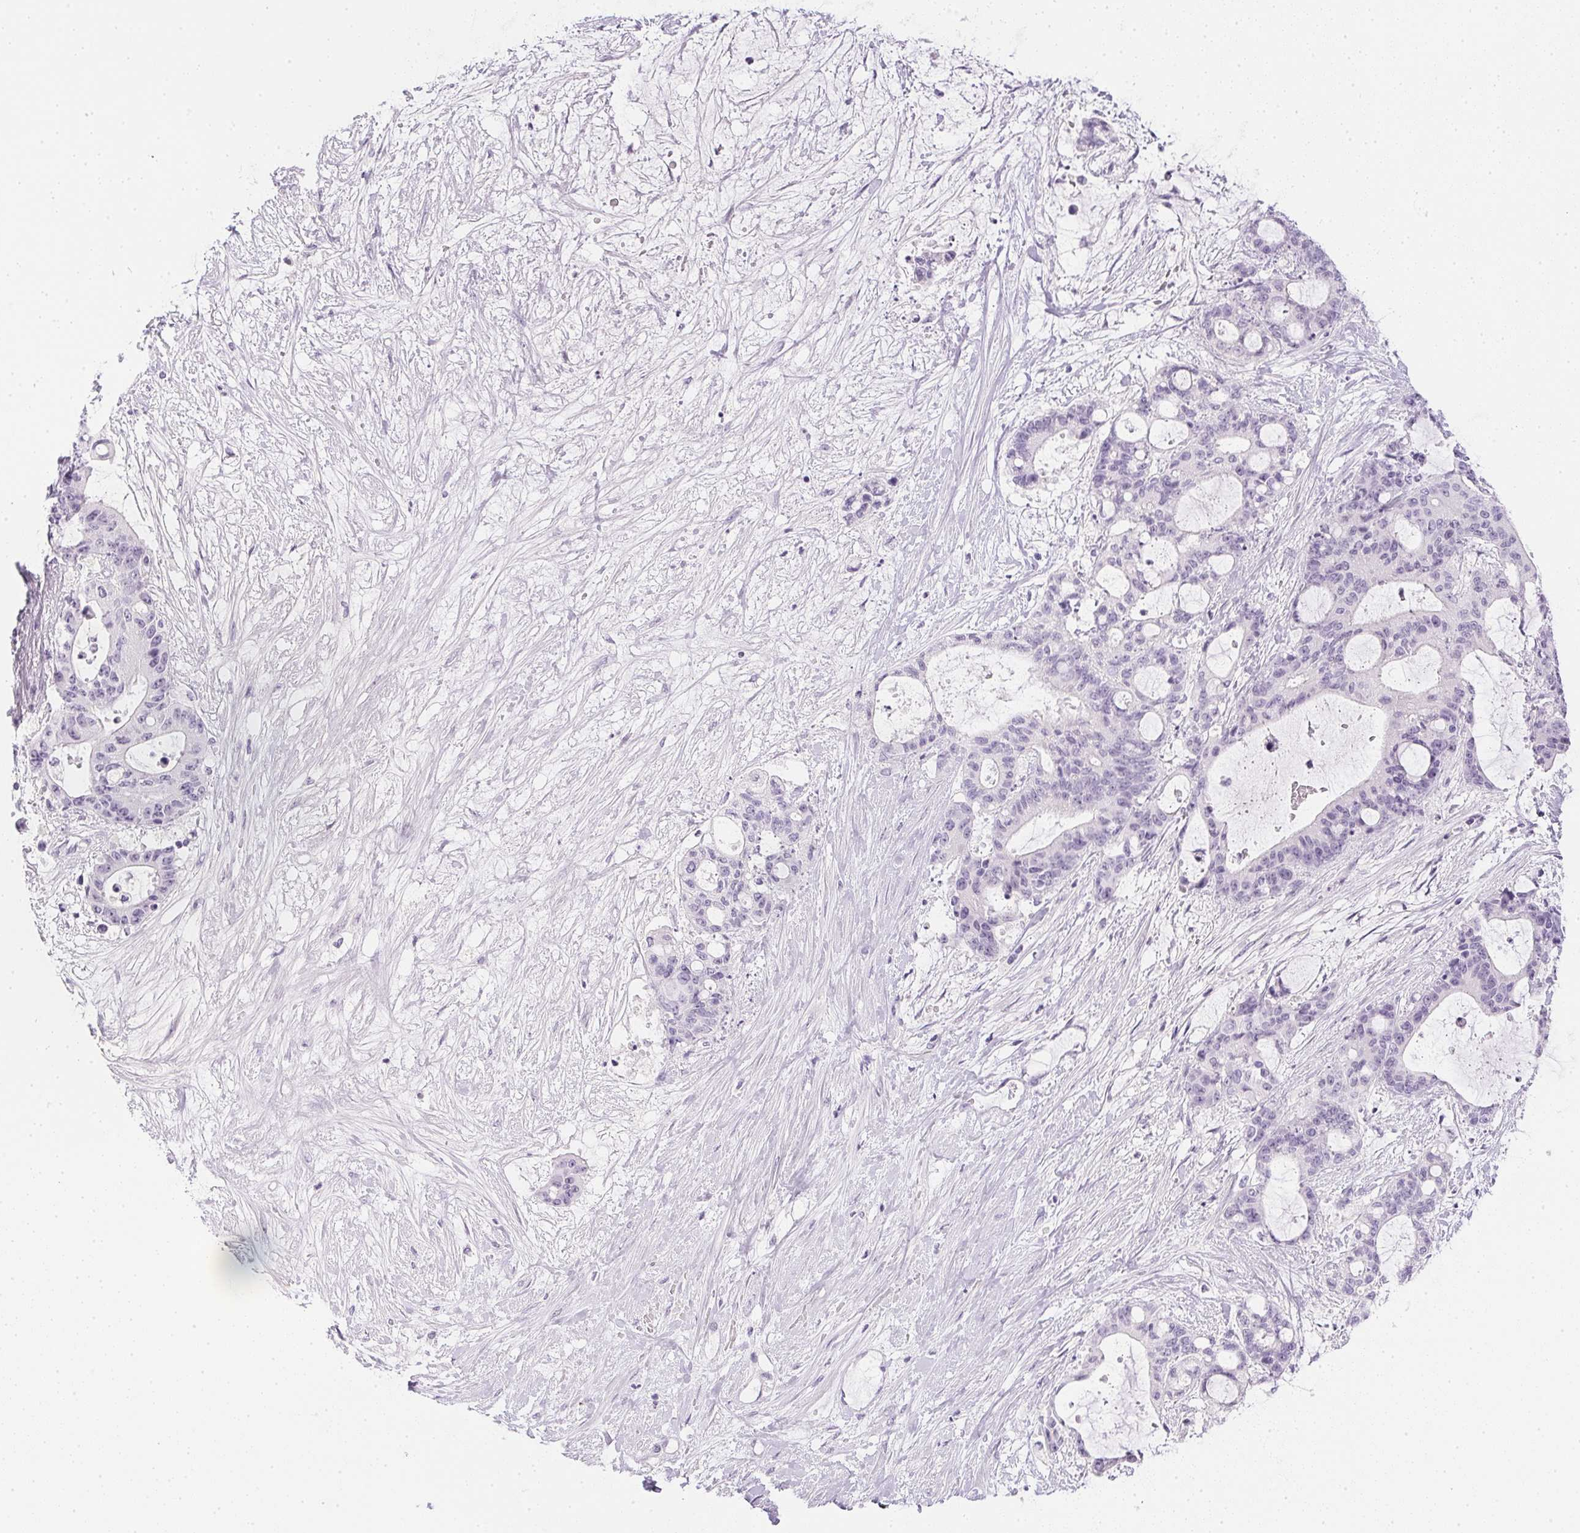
{"staining": {"intensity": "negative", "quantity": "none", "location": "none"}, "tissue": "liver cancer", "cell_type": "Tumor cells", "image_type": "cancer", "snomed": [{"axis": "morphology", "description": "Normal tissue, NOS"}, {"axis": "morphology", "description": "Cholangiocarcinoma"}, {"axis": "topography", "description": "Liver"}, {"axis": "topography", "description": "Peripheral nerve tissue"}], "caption": "Liver cancer (cholangiocarcinoma) stained for a protein using IHC exhibits no expression tumor cells.", "gene": "PPY", "patient": {"sex": "female", "age": 73}}